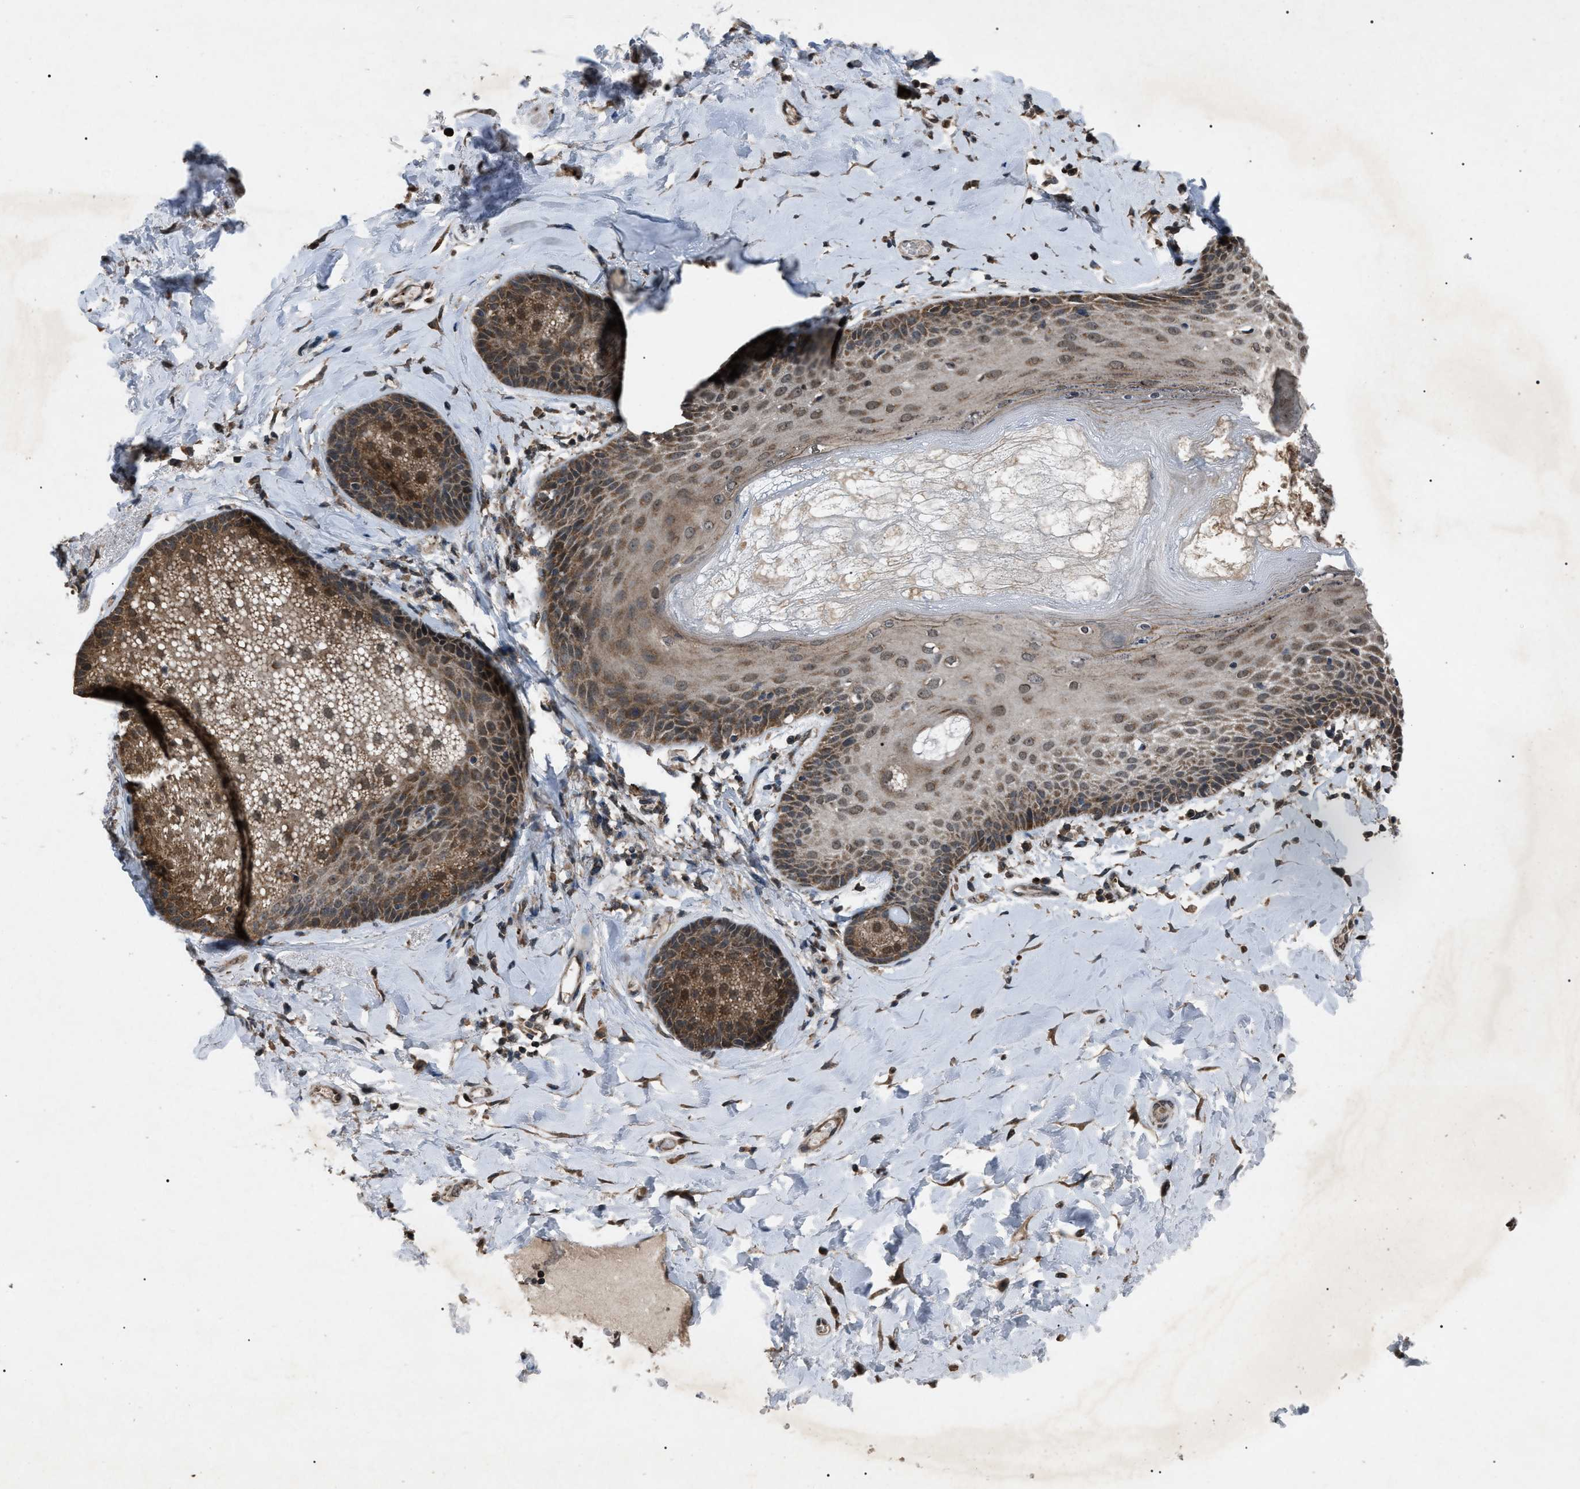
{"staining": {"intensity": "moderate", "quantity": ">75%", "location": "cytoplasmic/membranous"}, "tissue": "skin", "cell_type": "Epidermal cells", "image_type": "normal", "snomed": [{"axis": "morphology", "description": "Normal tissue, NOS"}, {"axis": "topography", "description": "Anal"}], "caption": "Approximately >75% of epidermal cells in benign human skin show moderate cytoplasmic/membranous protein expression as visualized by brown immunohistochemical staining.", "gene": "ZFAND2A", "patient": {"sex": "male", "age": 69}}